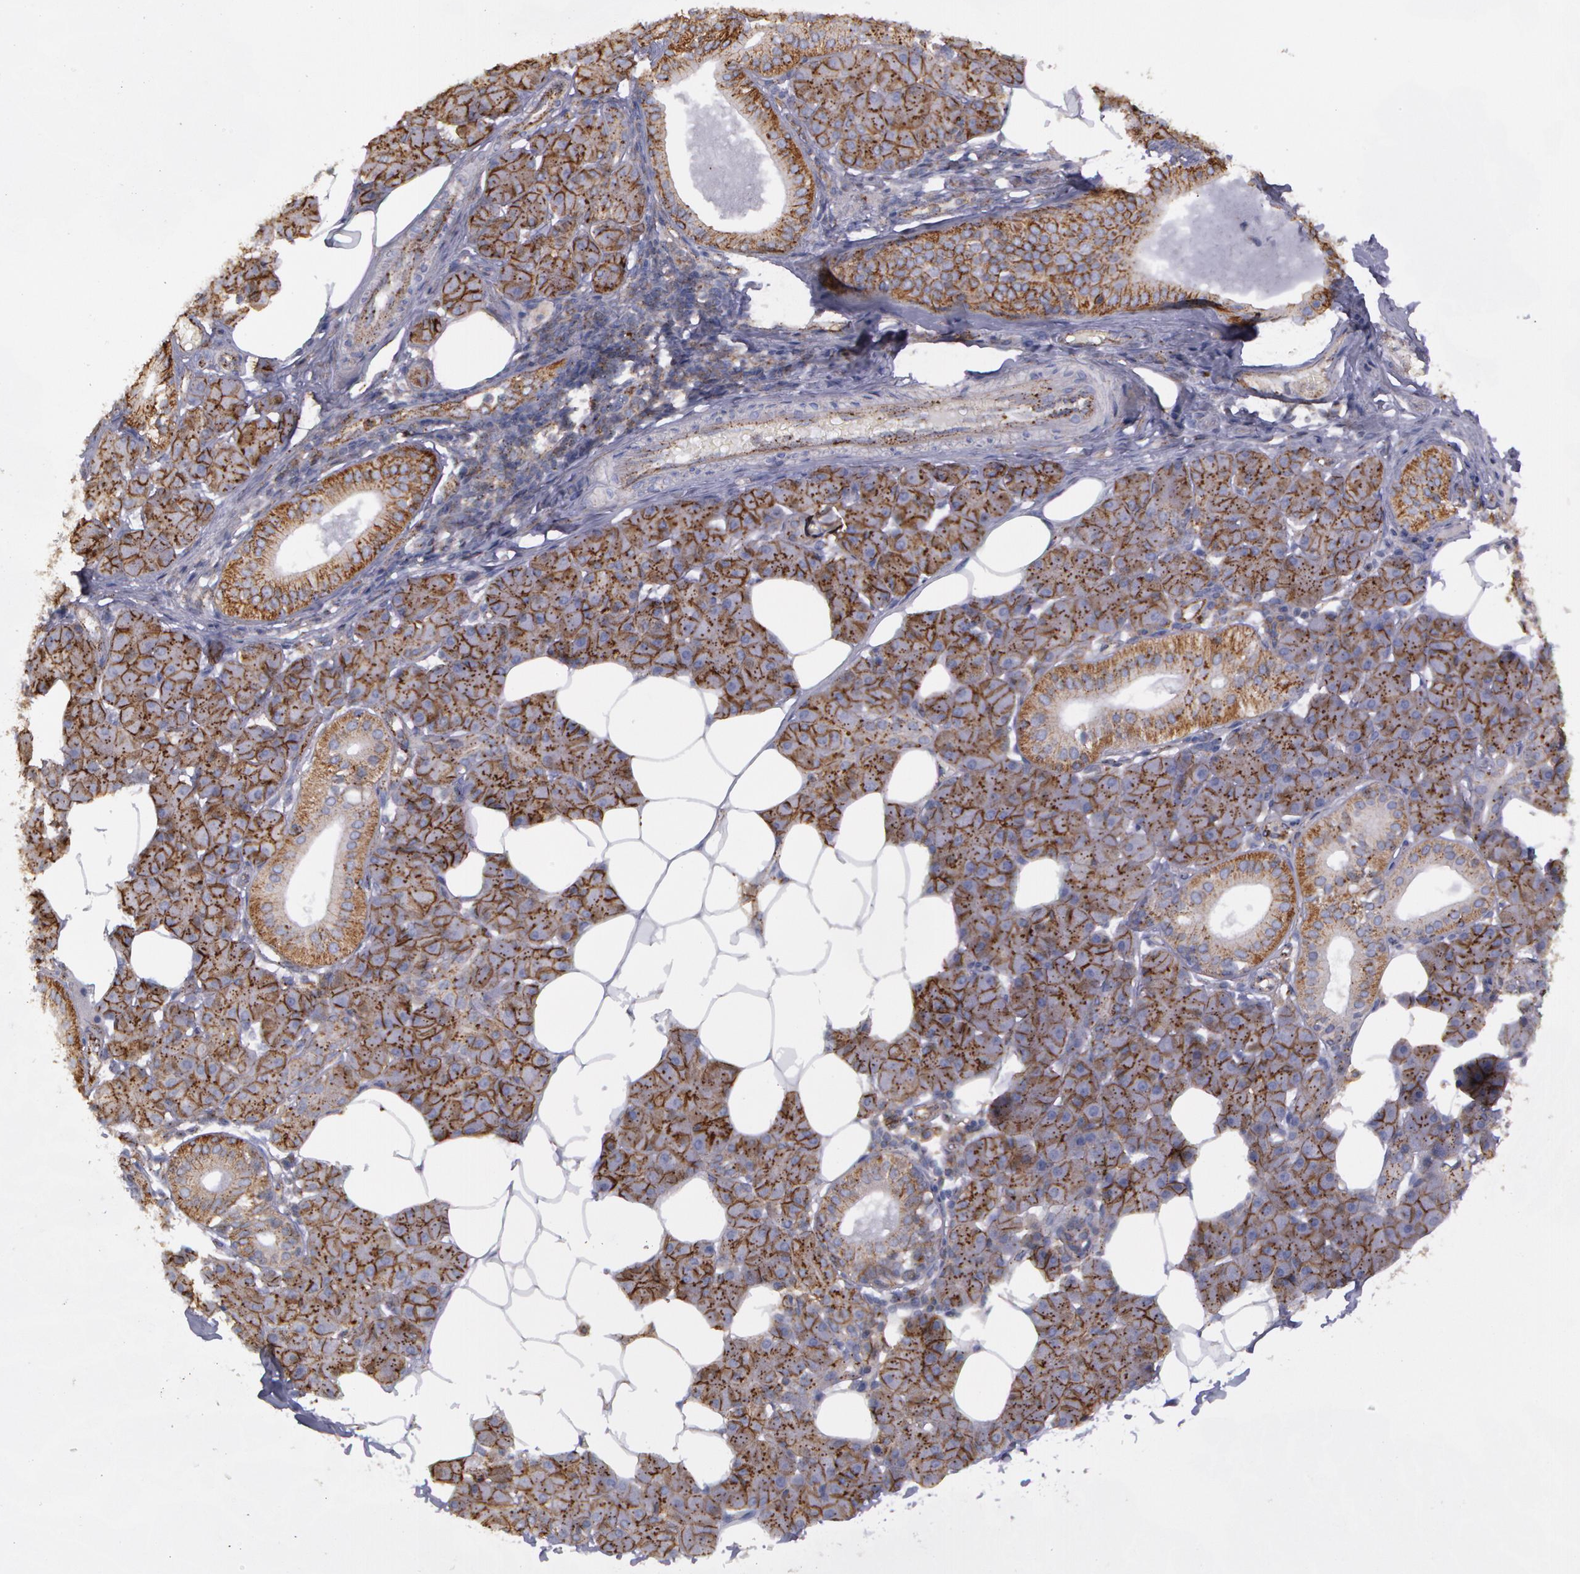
{"staining": {"intensity": "moderate", "quantity": ">75%", "location": "cytoplasmic/membranous"}, "tissue": "salivary gland", "cell_type": "Glandular cells", "image_type": "normal", "snomed": [{"axis": "morphology", "description": "Normal tissue, NOS"}, {"axis": "morphology", "description": "Adenoma, NOS"}, {"axis": "topography", "description": "Salivary gland"}], "caption": "The histopathology image demonstrates a brown stain indicating the presence of a protein in the cytoplasmic/membranous of glandular cells in salivary gland. Nuclei are stained in blue.", "gene": "FLOT2", "patient": {"sex": "female", "age": 32}}